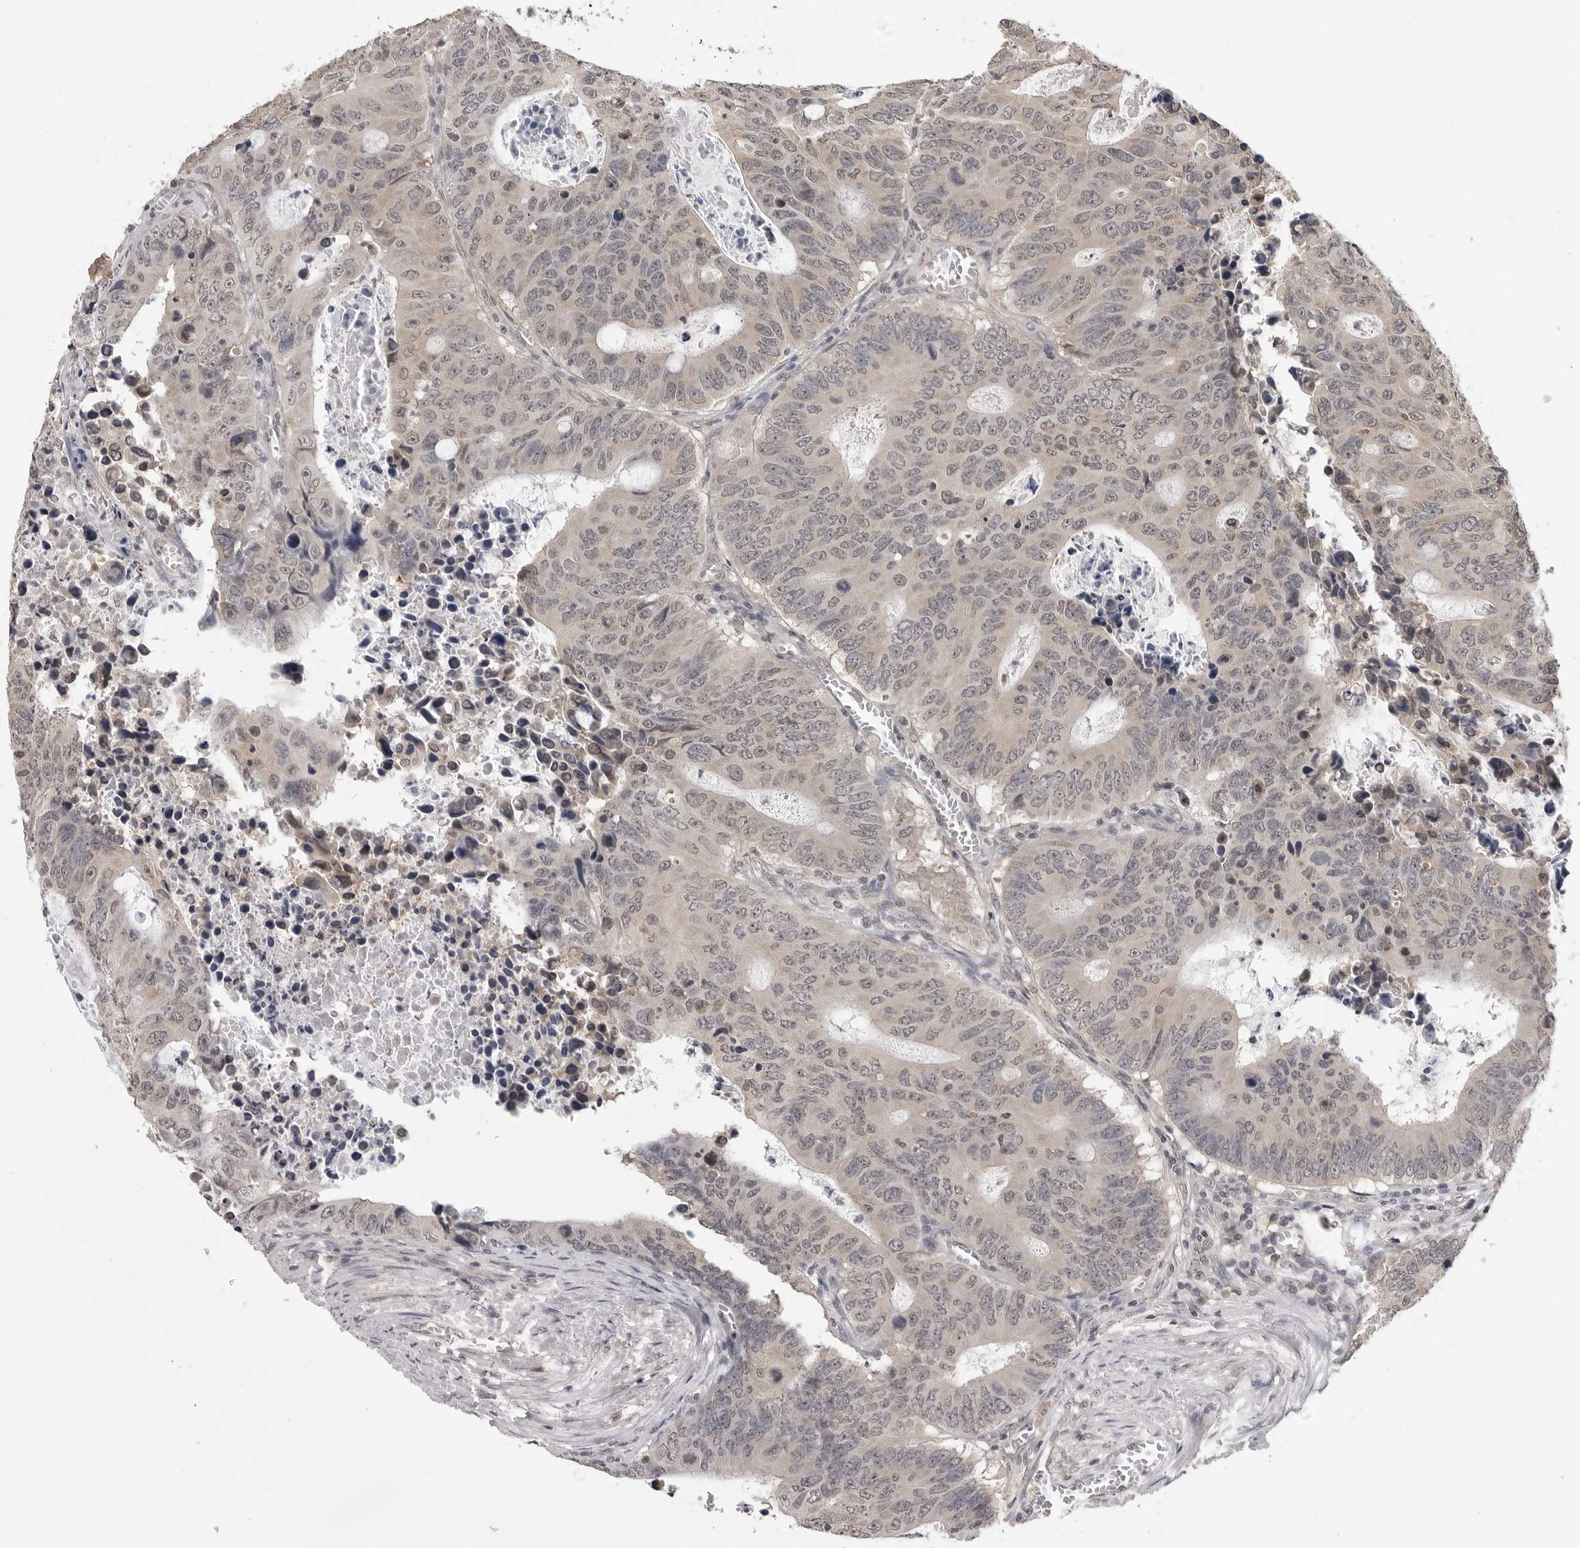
{"staining": {"intensity": "negative", "quantity": "none", "location": "none"}, "tissue": "colorectal cancer", "cell_type": "Tumor cells", "image_type": "cancer", "snomed": [{"axis": "morphology", "description": "Adenocarcinoma, NOS"}, {"axis": "topography", "description": "Colon"}], "caption": "Adenocarcinoma (colorectal) stained for a protein using immunohistochemistry (IHC) exhibits no positivity tumor cells.", "gene": "CDK20", "patient": {"sex": "male", "age": 87}}